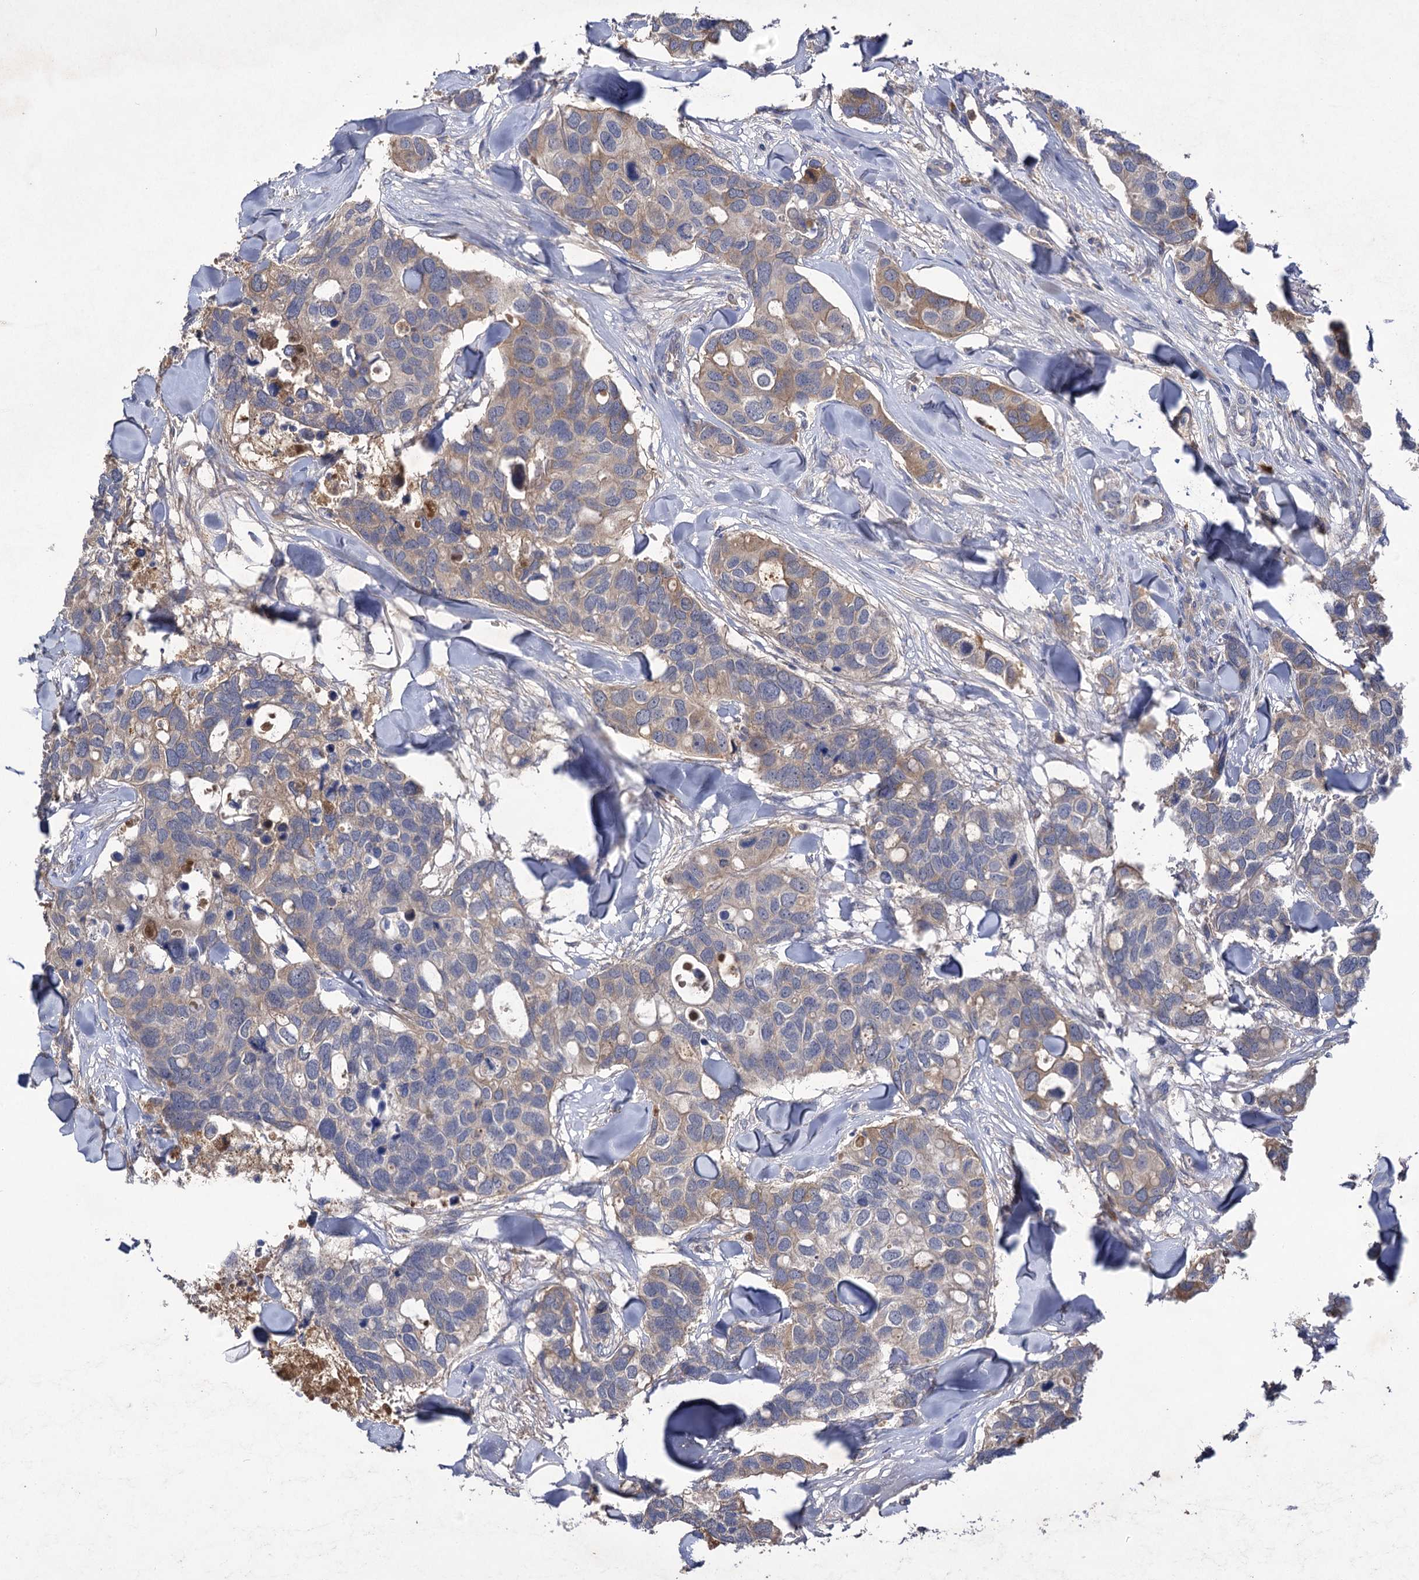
{"staining": {"intensity": "weak", "quantity": "25%-75%", "location": "cytoplasmic/membranous"}, "tissue": "breast cancer", "cell_type": "Tumor cells", "image_type": "cancer", "snomed": [{"axis": "morphology", "description": "Duct carcinoma"}, {"axis": "topography", "description": "Breast"}], "caption": "Immunohistochemical staining of human breast cancer (intraductal carcinoma) displays low levels of weak cytoplasmic/membranous expression in approximately 25%-75% of tumor cells. (Stains: DAB (3,3'-diaminobenzidine) in brown, nuclei in blue, Microscopy: brightfield microscopy at high magnification).", "gene": "USP50", "patient": {"sex": "female", "age": 83}}